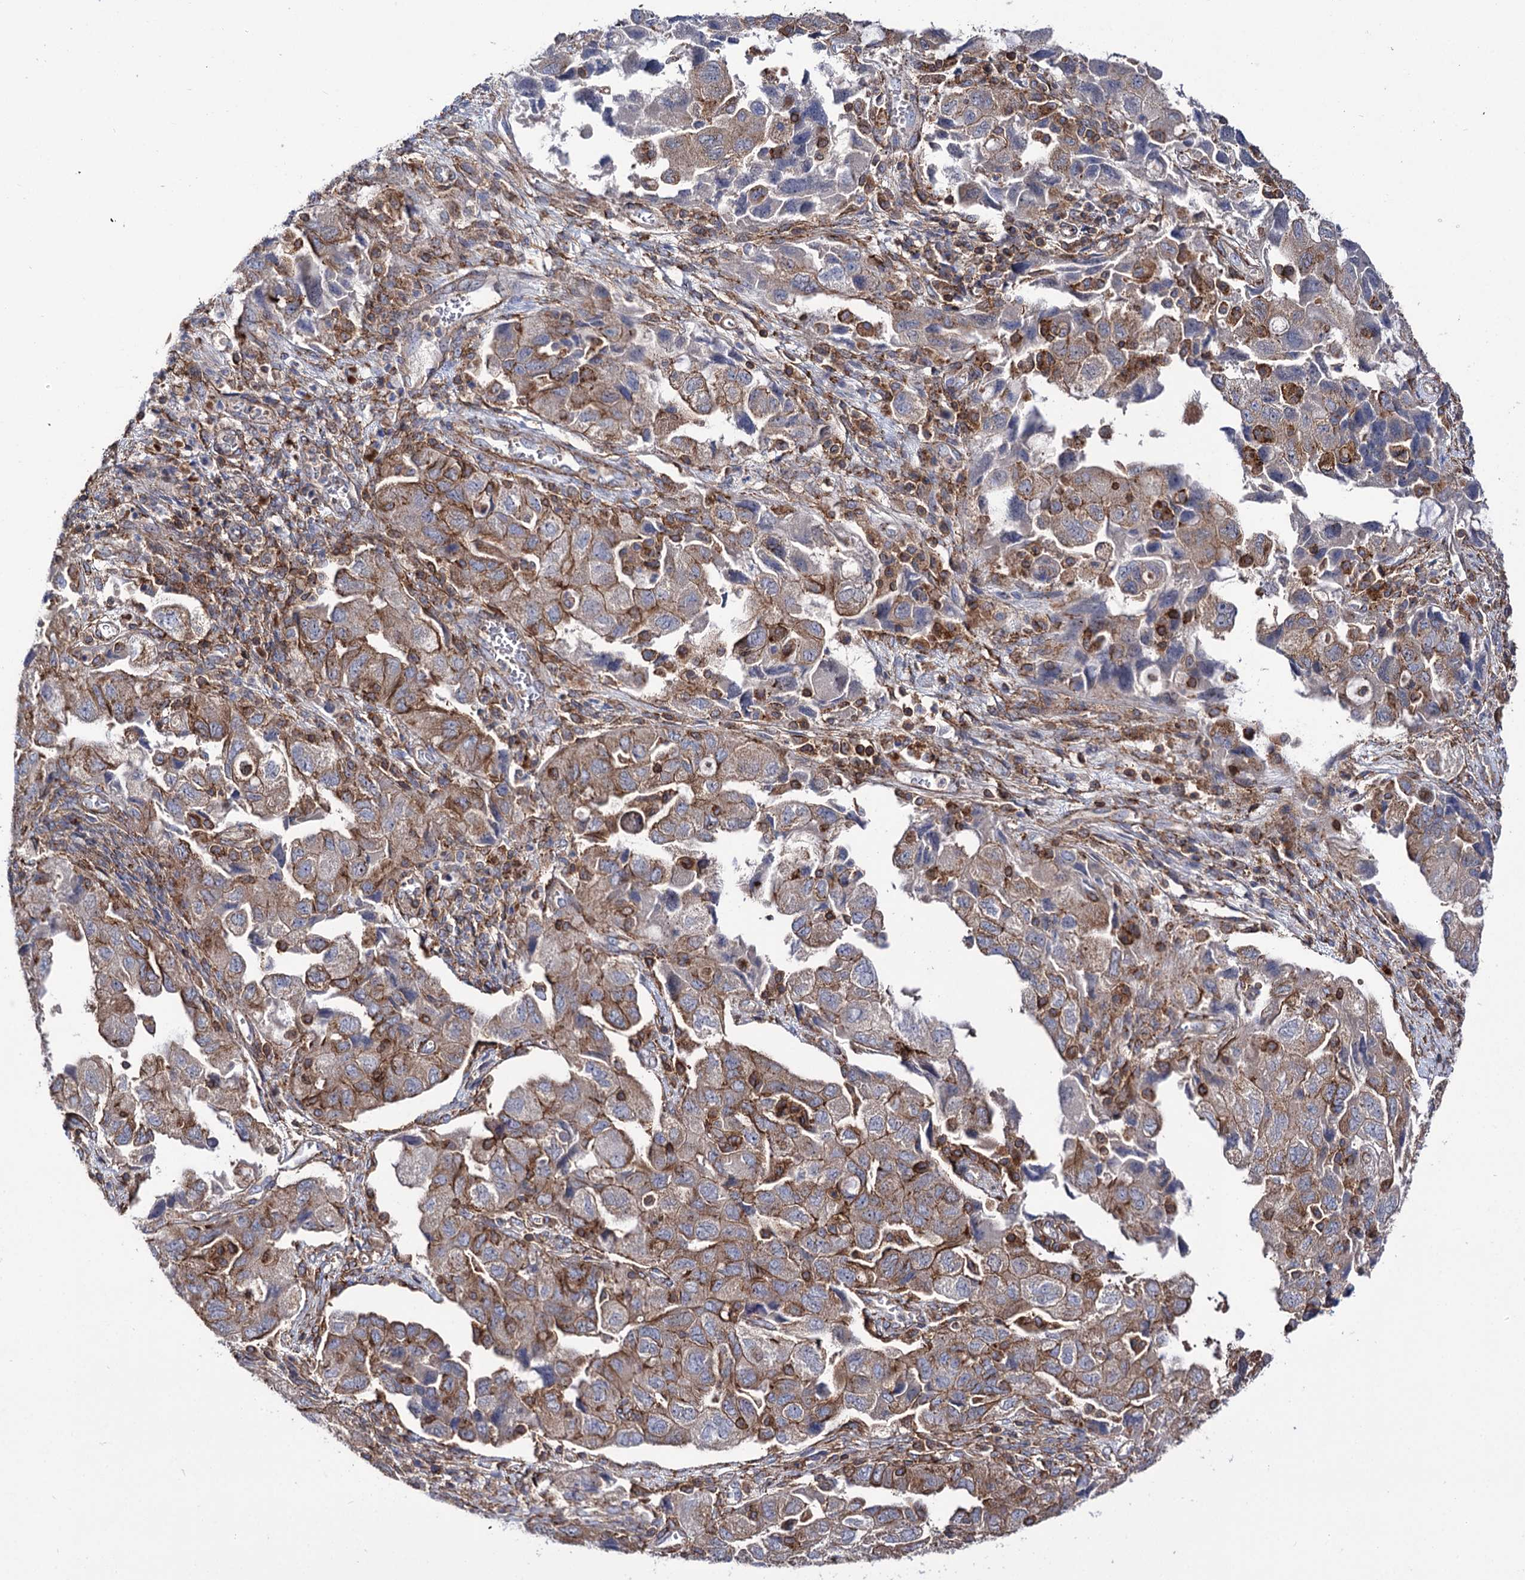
{"staining": {"intensity": "weak", "quantity": "25%-75%", "location": "cytoplasmic/membranous"}, "tissue": "ovarian cancer", "cell_type": "Tumor cells", "image_type": "cancer", "snomed": [{"axis": "morphology", "description": "Carcinoma, NOS"}, {"axis": "morphology", "description": "Cystadenocarcinoma, serous, NOS"}, {"axis": "topography", "description": "Ovary"}], "caption": "Weak cytoplasmic/membranous staining is appreciated in approximately 25%-75% of tumor cells in ovarian cancer (serous cystadenocarcinoma).", "gene": "DEF6", "patient": {"sex": "female", "age": 69}}